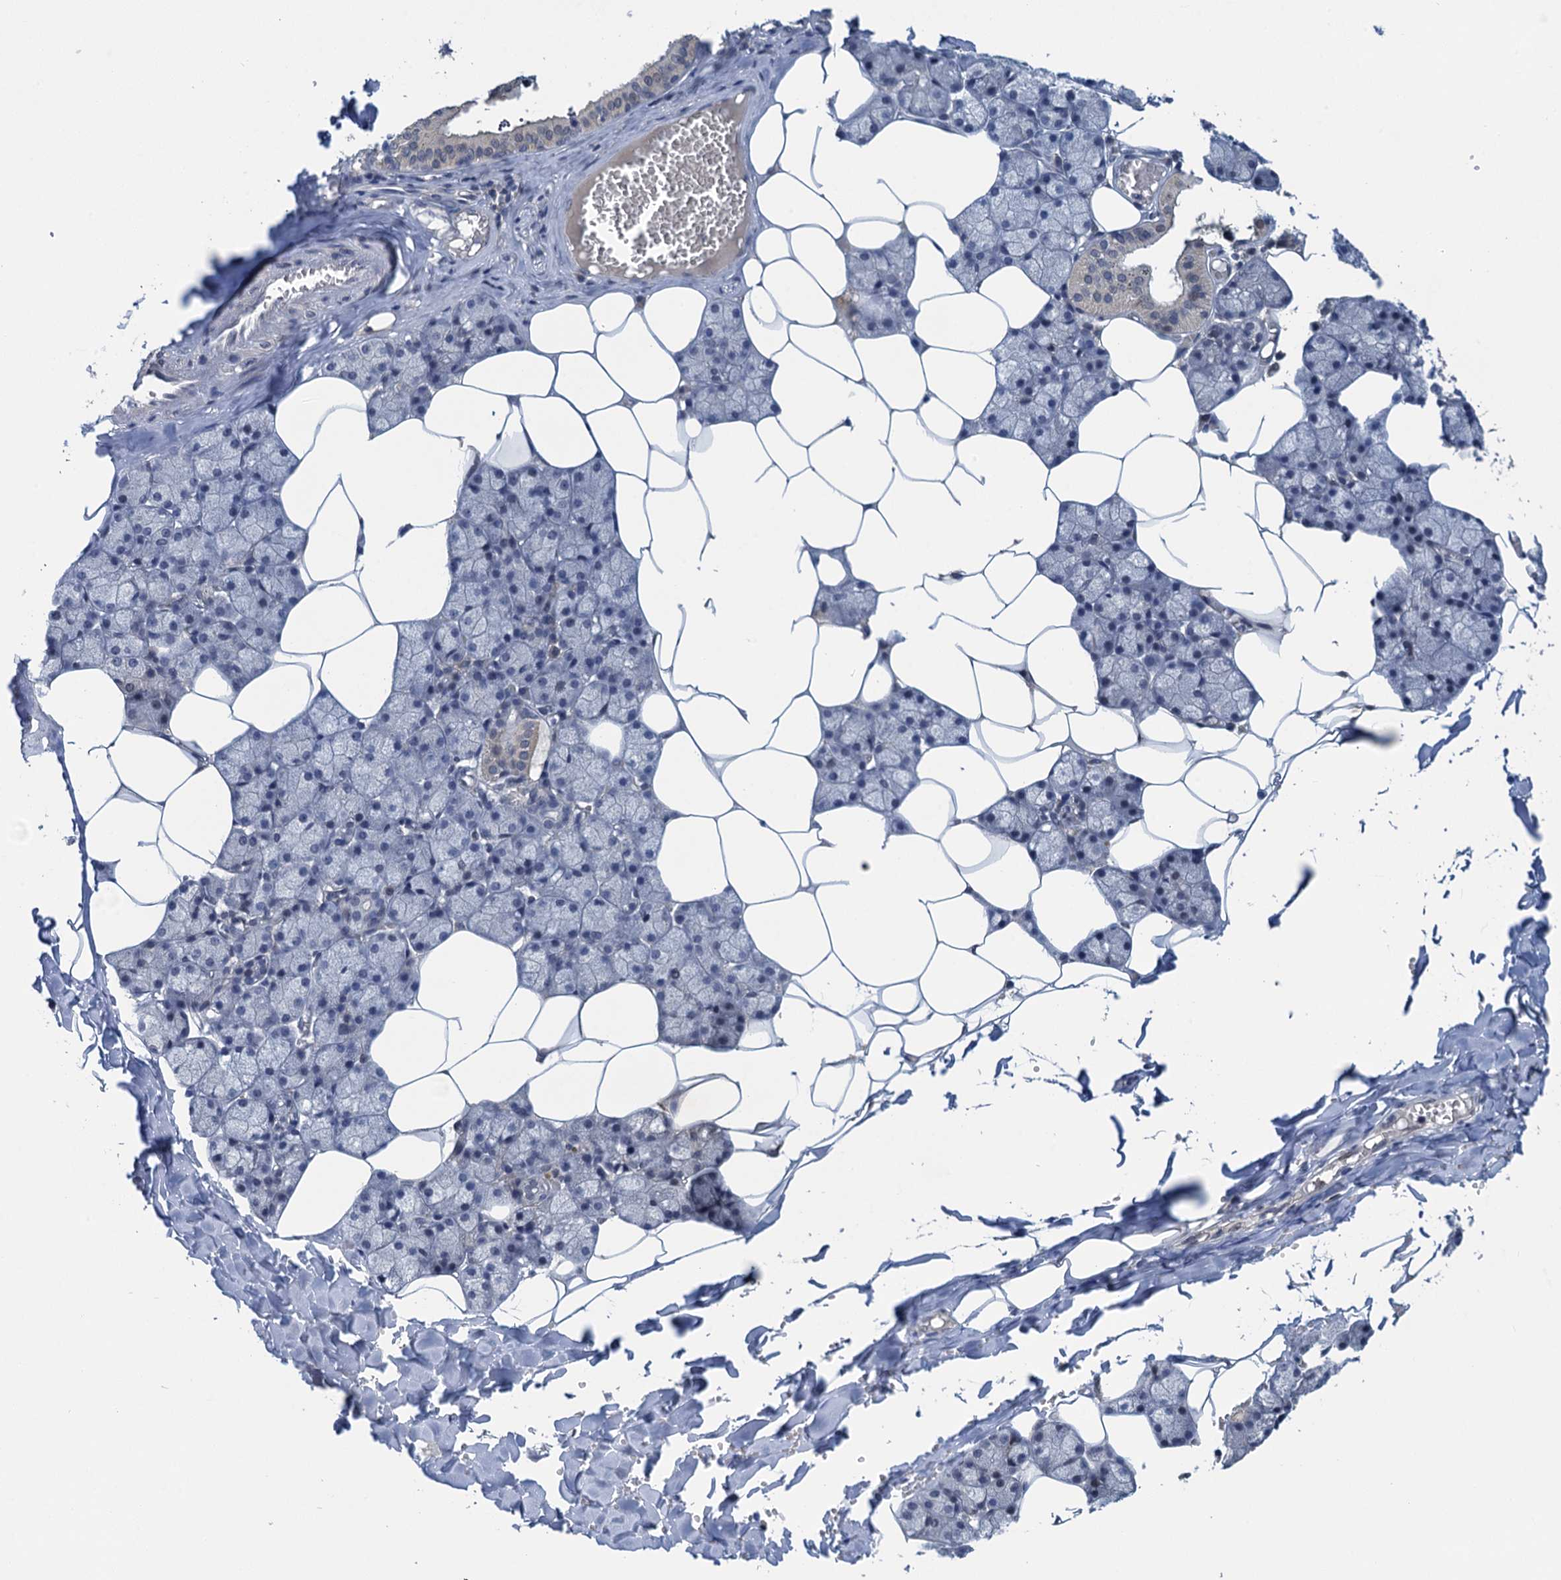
{"staining": {"intensity": "negative", "quantity": "none", "location": "none"}, "tissue": "salivary gland", "cell_type": "Glandular cells", "image_type": "normal", "snomed": [{"axis": "morphology", "description": "Normal tissue, NOS"}, {"axis": "topography", "description": "Salivary gland"}], "caption": "Glandular cells show no significant protein expression in unremarkable salivary gland.", "gene": "MRFAP1", "patient": {"sex": "male", "age": 62}}